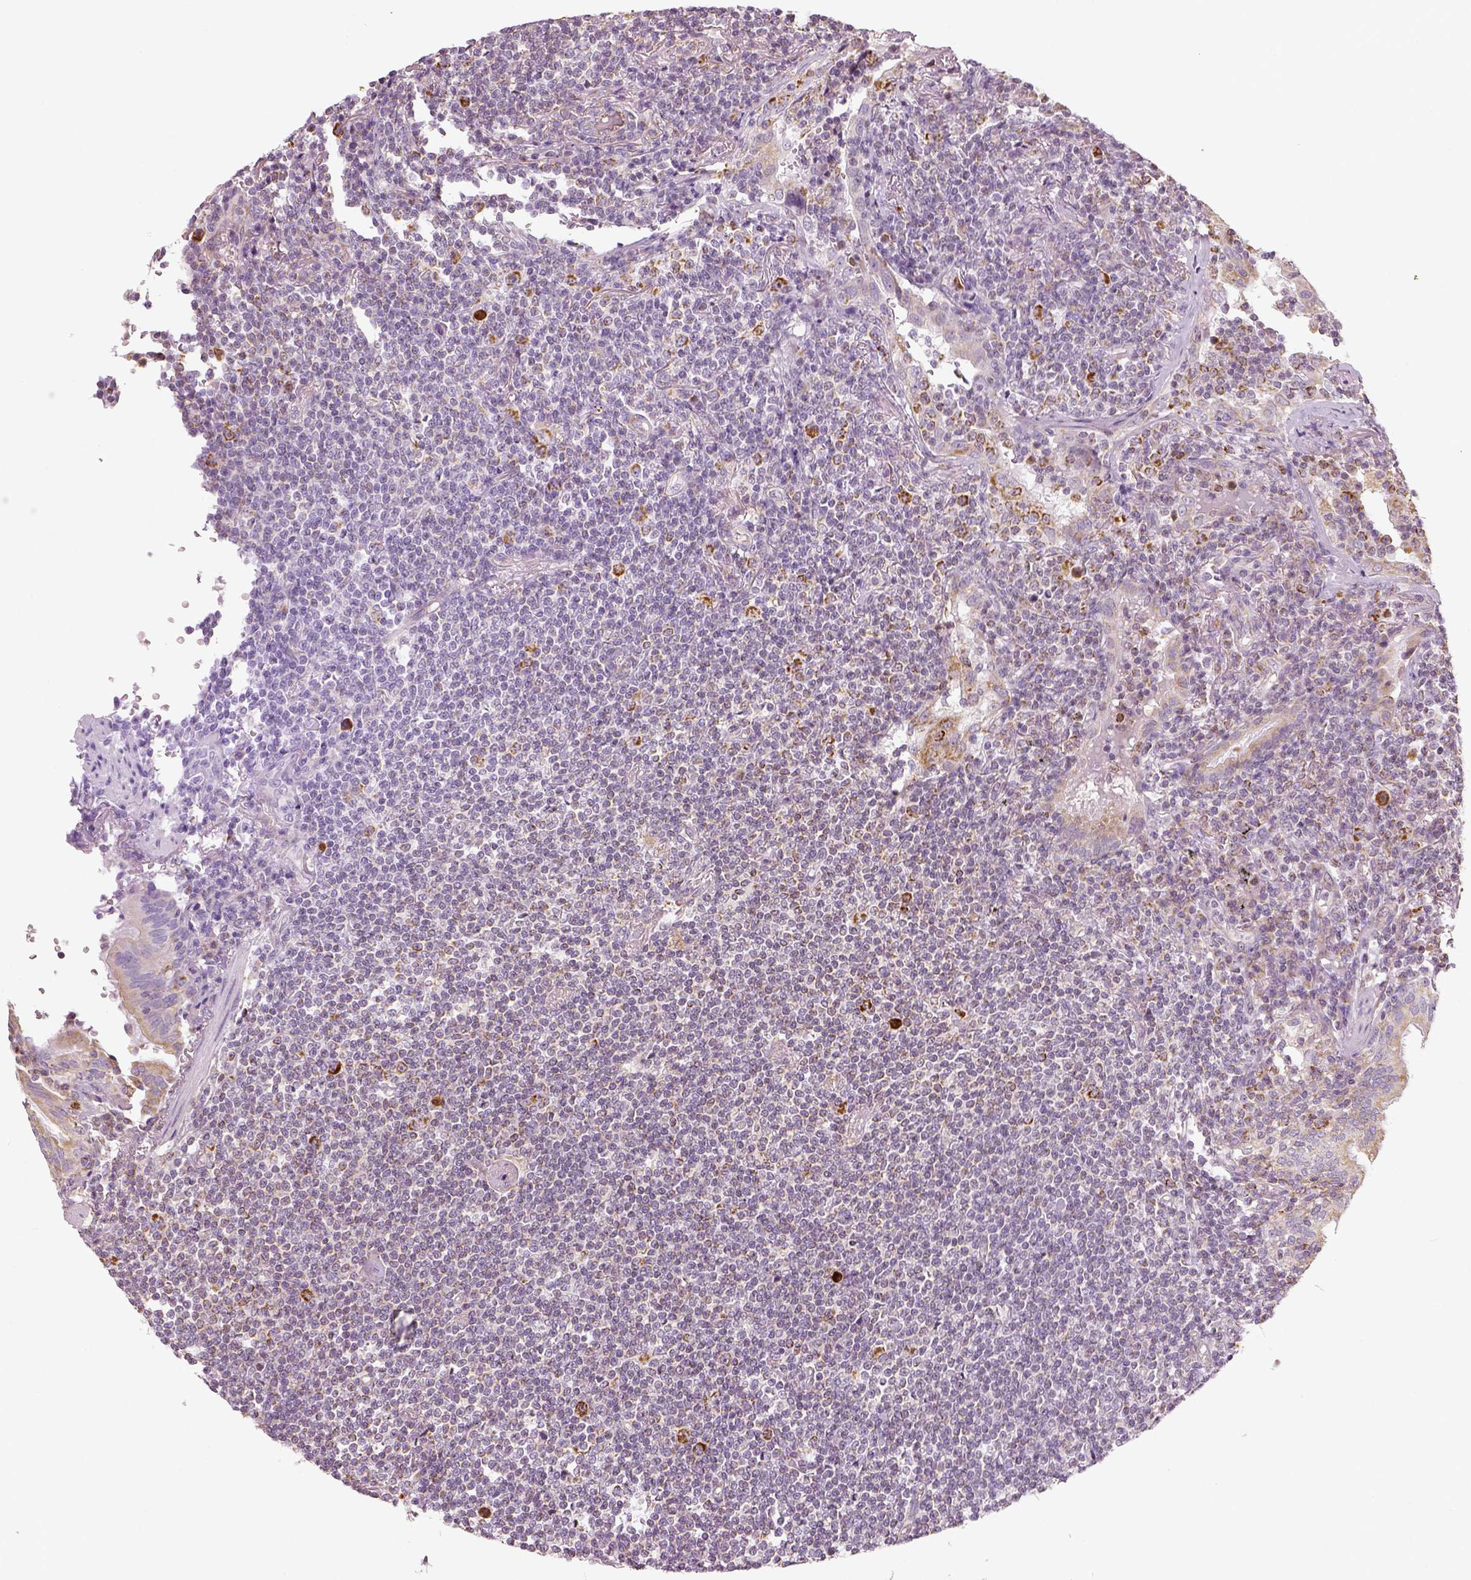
{"staining": {"intensity": "negative", "quantity": "none", "location": "none"}, "tissue": "lymphoma", "cell_type": "Tumor cells", "image_type": "cancer", "snomed": [{"axis": "morphology", "description": "Malignant lymphoma, non-Hodgkin's type, Low grade"}, {"axis": "topography", "description": "Lung"}], "caption": "Lymphoma was stained to show a protein in brown. There is no significant positivity in tumor cells.", "gene": "PGAM5", "patient": {"sex": "female", "age": 71}}